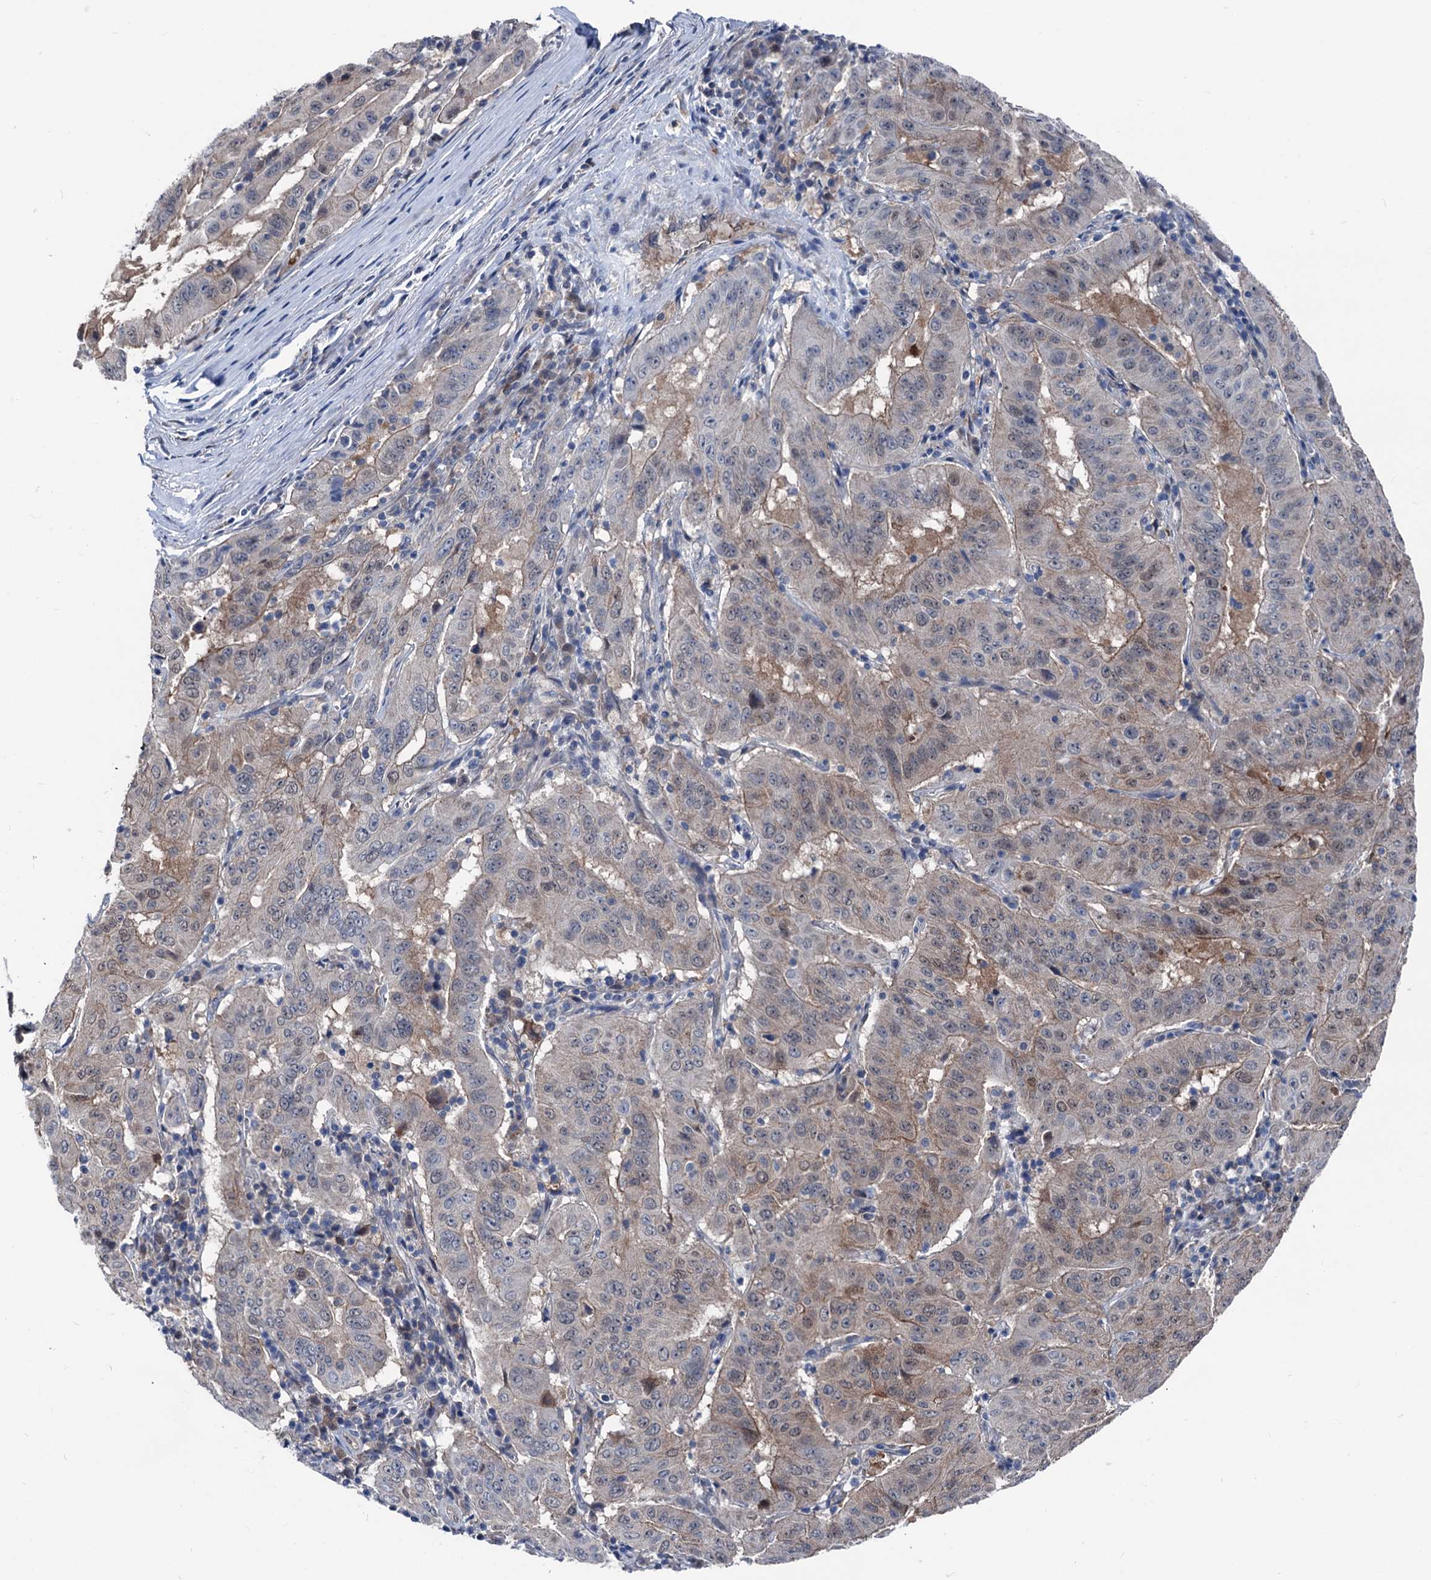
{"staining": {"intensity": "weak", "quantity": "25%-75%", "location": "cytoplasmic/membranous"}, "tissue": "pancreatic cancer", "cell_type": "Tumor cells", "image_type": "cancer", "snomed": [{"axis": "morphology", "description": "Adenocarcinoma, NOS"}, {"axis": "topography", "description": "Pancreas"}], "caption": "Brown immunohistochemical staining in human pancreatic adenocarcinoma shows weak cytoplasmic/membranous expression in about 25%-75% of tumor cells. The staining was performed using DAB to visualize the protein expression in brown, while the nuclei were stained in blue with hematoxylin (Magnification: 20x).", "gene": "GLO1", "patient": {"sex": "male", "age": 63}}